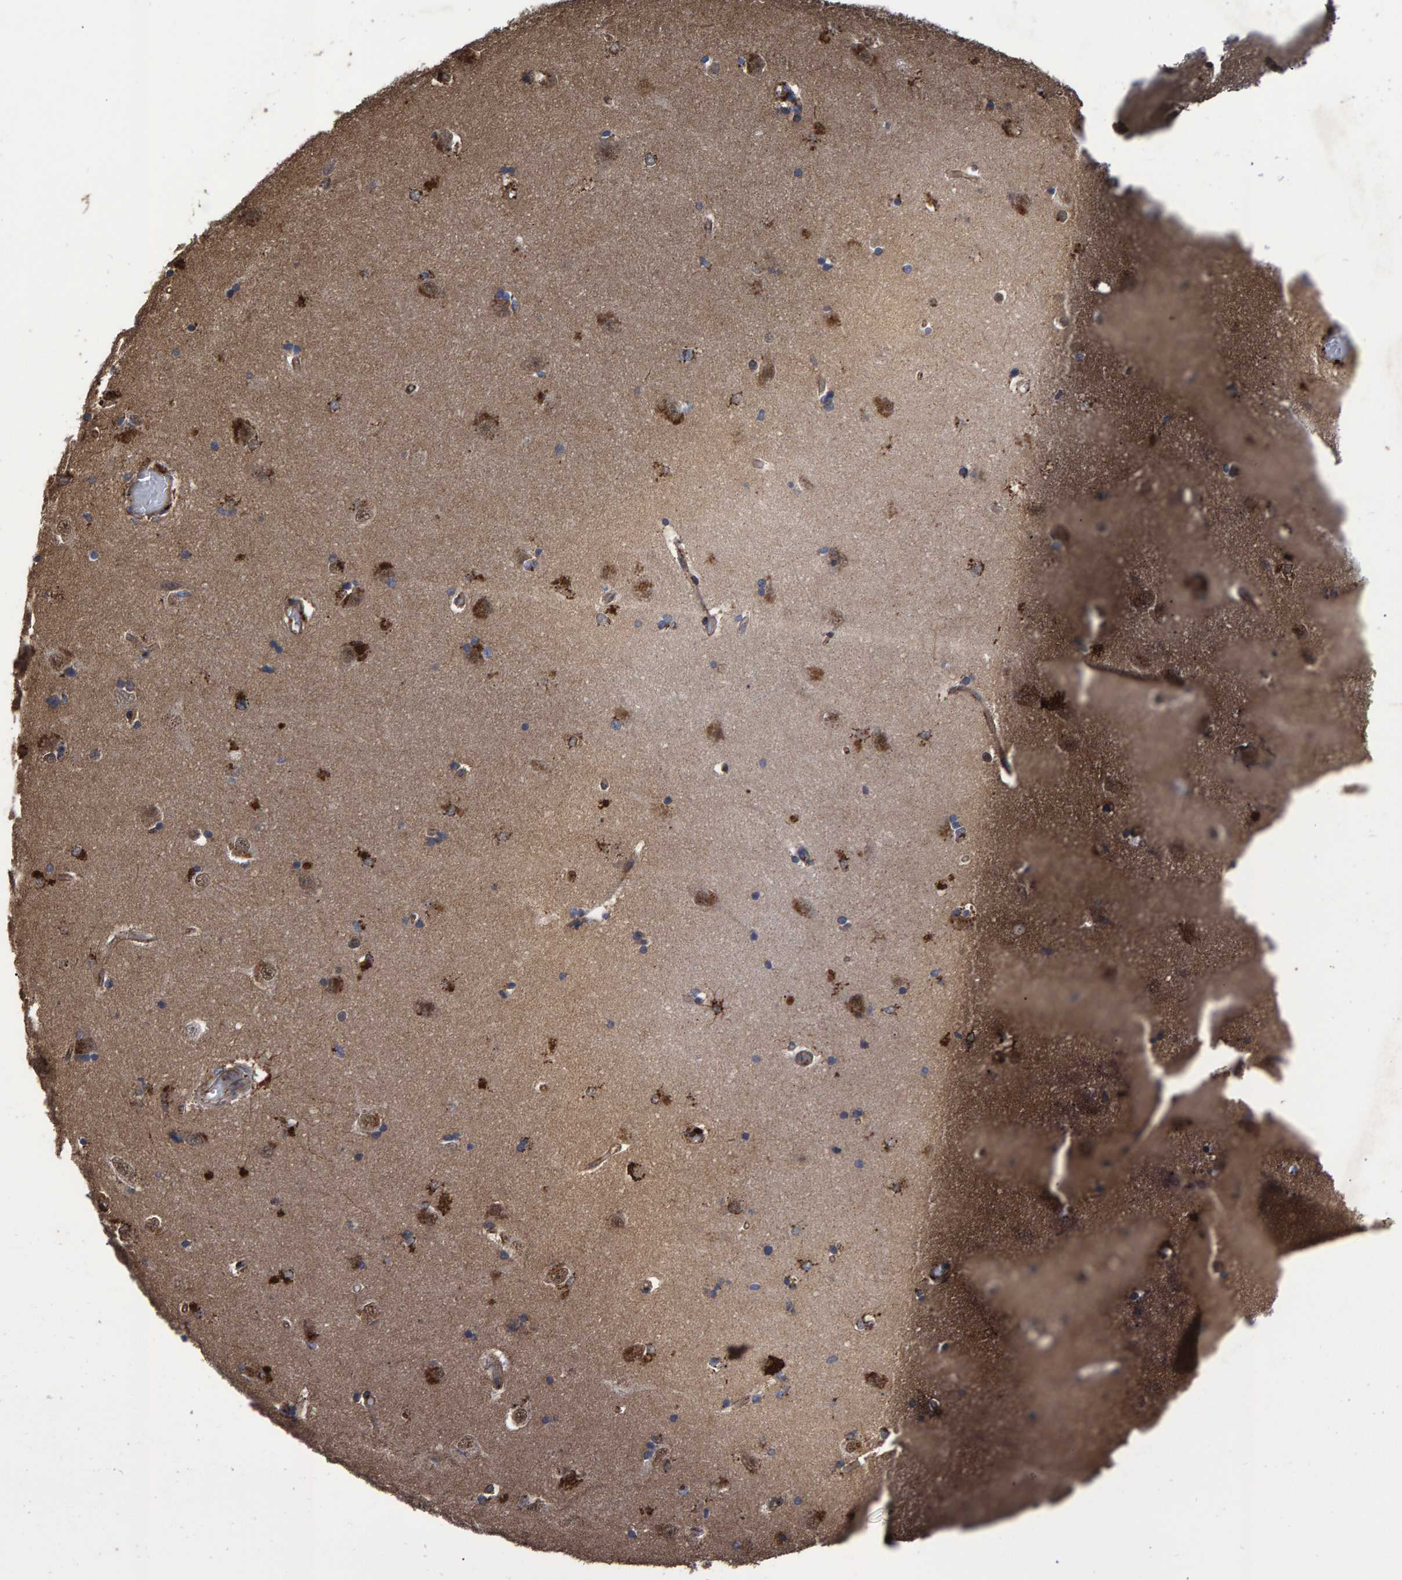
{"staining": {"intensity": "strong", "quantity": "25%-75%", "location": "cytoplasmic/membranous"}, "tissue": "hippocampus", "cell_type": "Glial cells", "image_type": "normal", "snomed": [{"axis": "morphology", "description": "Normal tissue, NOS"}, {"axis": "topography", "description": "Hippocampus"}], "caption": "Immunohistochemistry staining of benign hippocampus, which displays high levels of strong cytoplasmic/membranous expression in about 25%-75% of glial cells indicating strong cytoplasmic/membranous protein staining. The staining was performed using DAB (brown) for protein detection and nuclei were counterstained in hematoxylin (blue).", "gene": "TRIM68", "patient": {"sex": "male", "age": 45}}